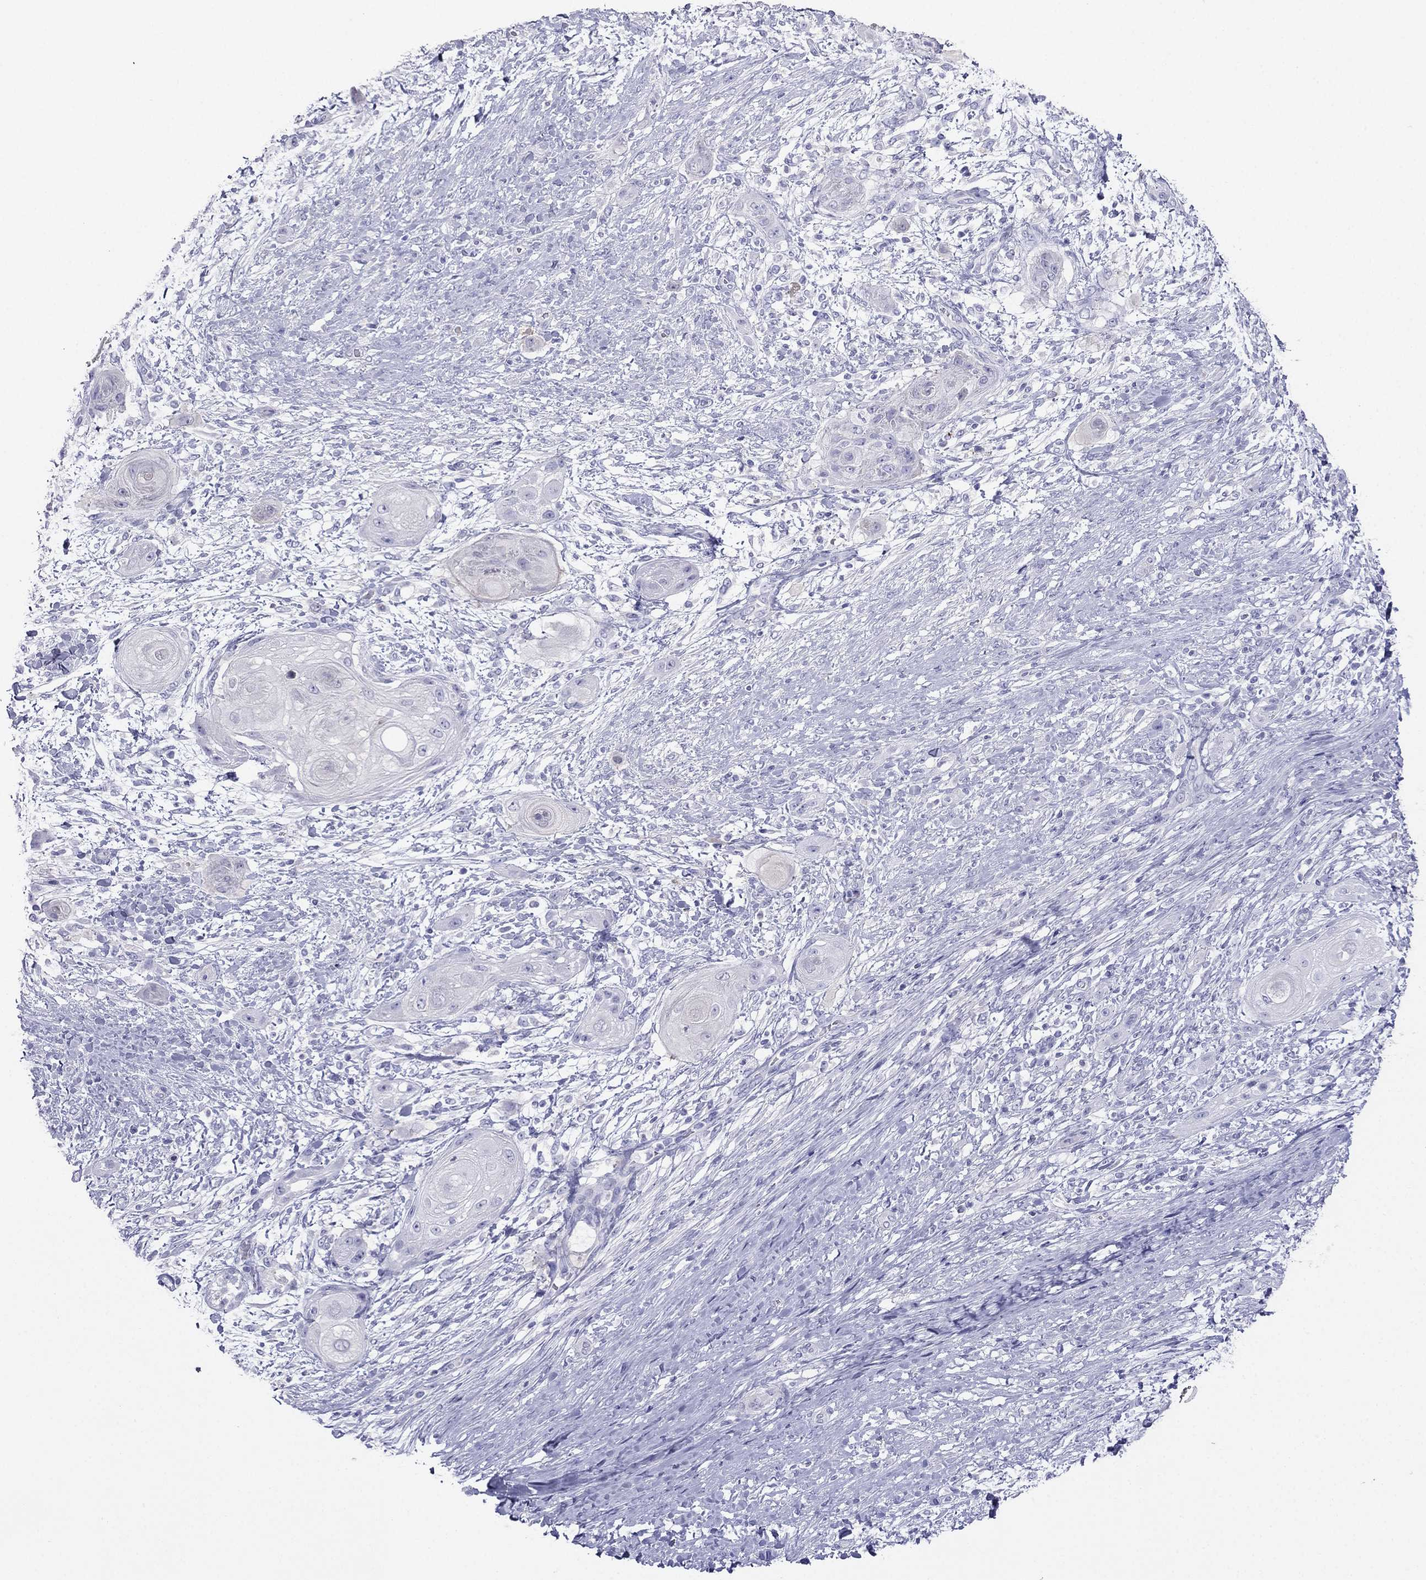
{"staining": {"intensity": "negative", "quantity": "none", "location": "none"}, "tissue": "skin cancer", "cell_type": "Tumor cells", "image_type": "cancer", "snomed": [{"axis": "morphology", "description": "Squamous cell carcinoma, NOS"}, {"axis": "topography", "description": "Skin"}], "caption": "Immunohistochemistry (IHC) image of neoplastic tissue: skin cancer stained with DAB demonstrates no significant protein positivity in tumor cells. (Stains: DAB immunohistochemistry (IHC) with hematoxylin counter stain, Microscopy: brightfield microscopy at high magnification).", "gene": "ALOXE3", "patient": {"sex": "male", "age": 62}}